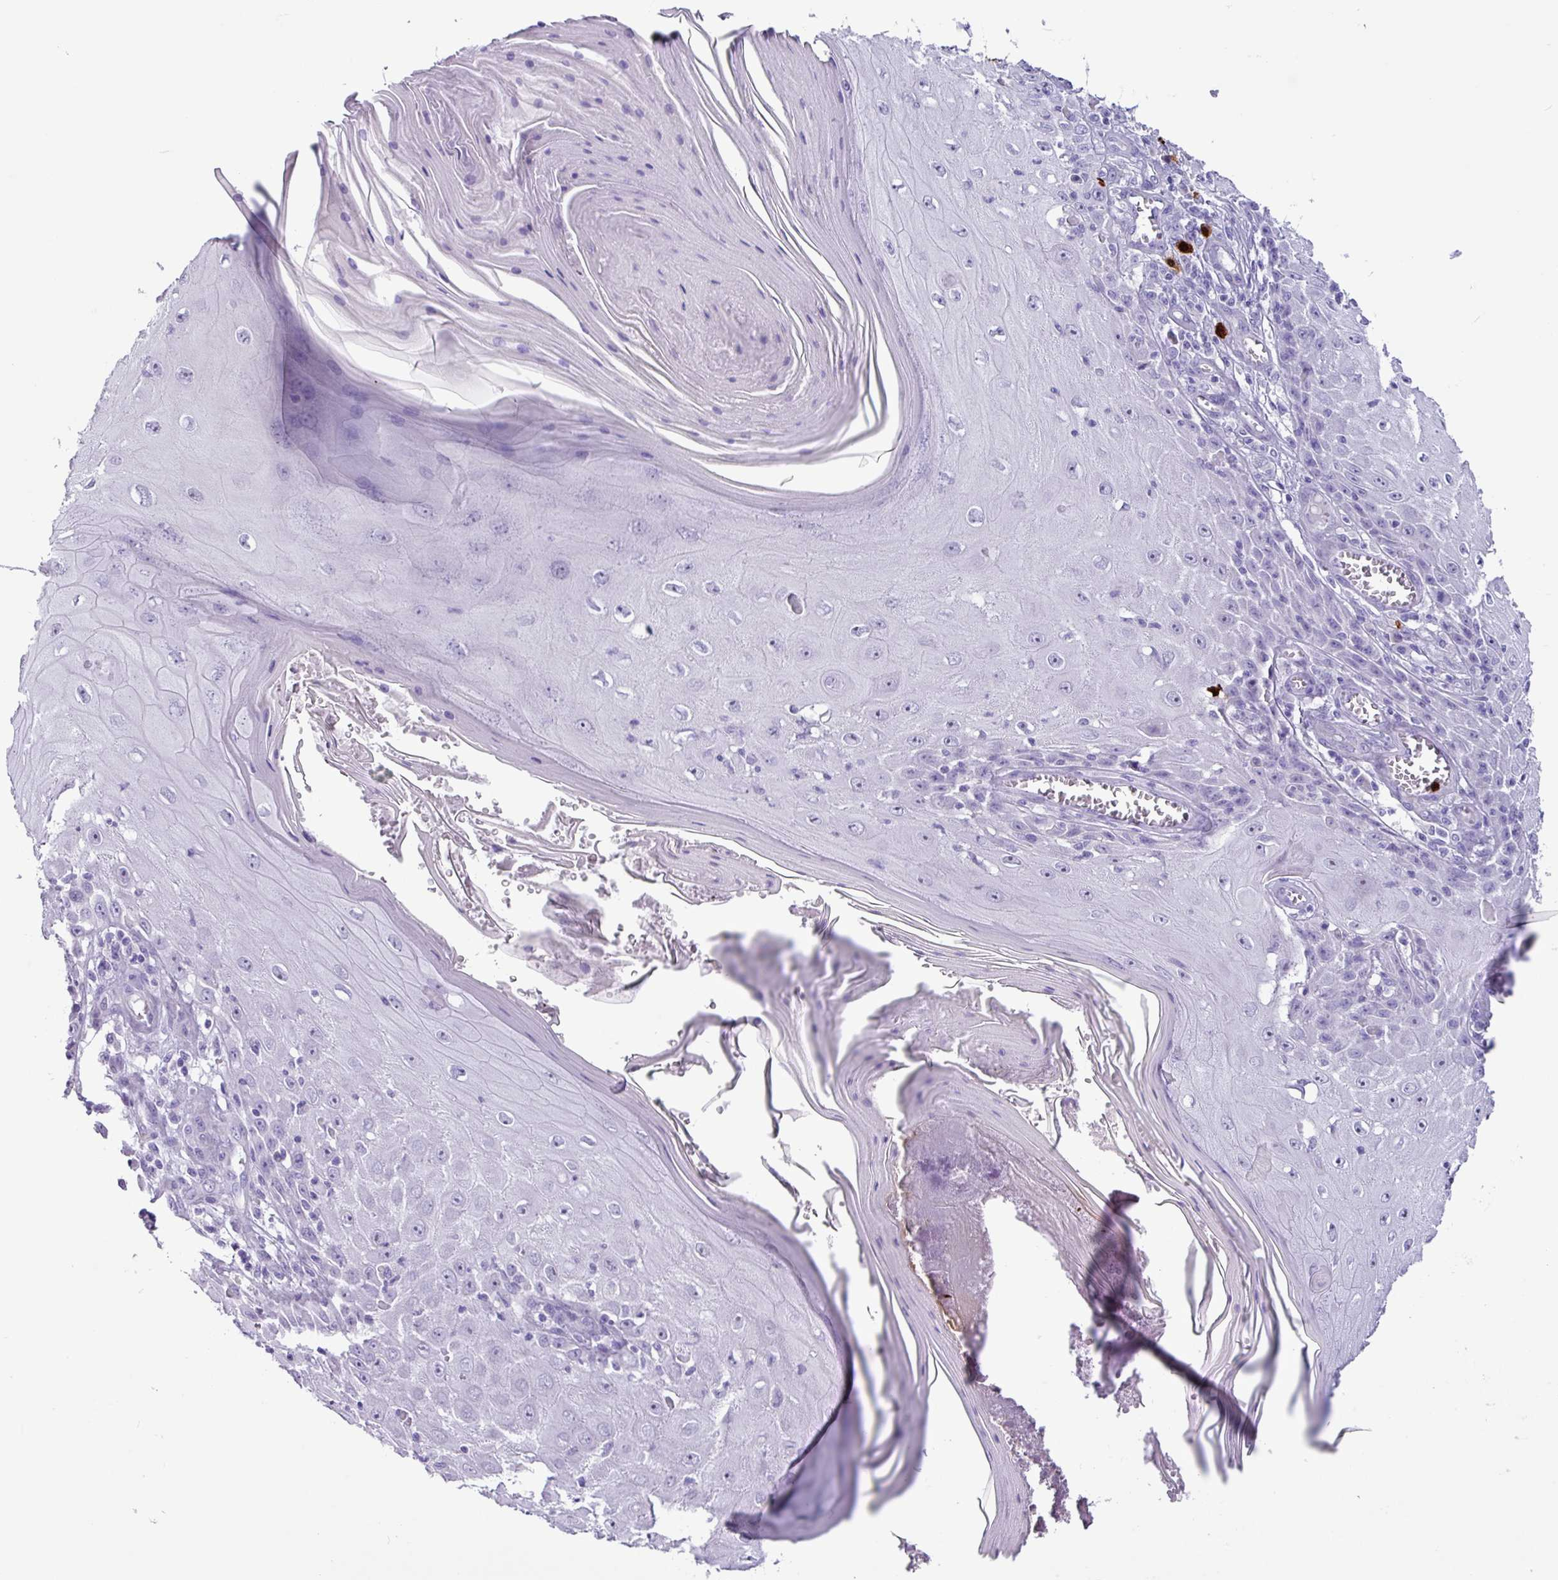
{"staining": {"intensity": "negative", "quantity": "none", "location": "none"}, "tissue": "skin cancer", "cell_type": "Tumor cells", "image_type": "cancer", "snomed": [{"axis": "morphology", "description": "Squamous cell carcinoma, NOS"}, {"axis": "topography", "description": "Skin"}], "caption": "Micrograph shows no significant protein positivity in tumor cells of skin cancer.", "gene": "MRM2", "patient": {"sex": "female", "age": 73}}